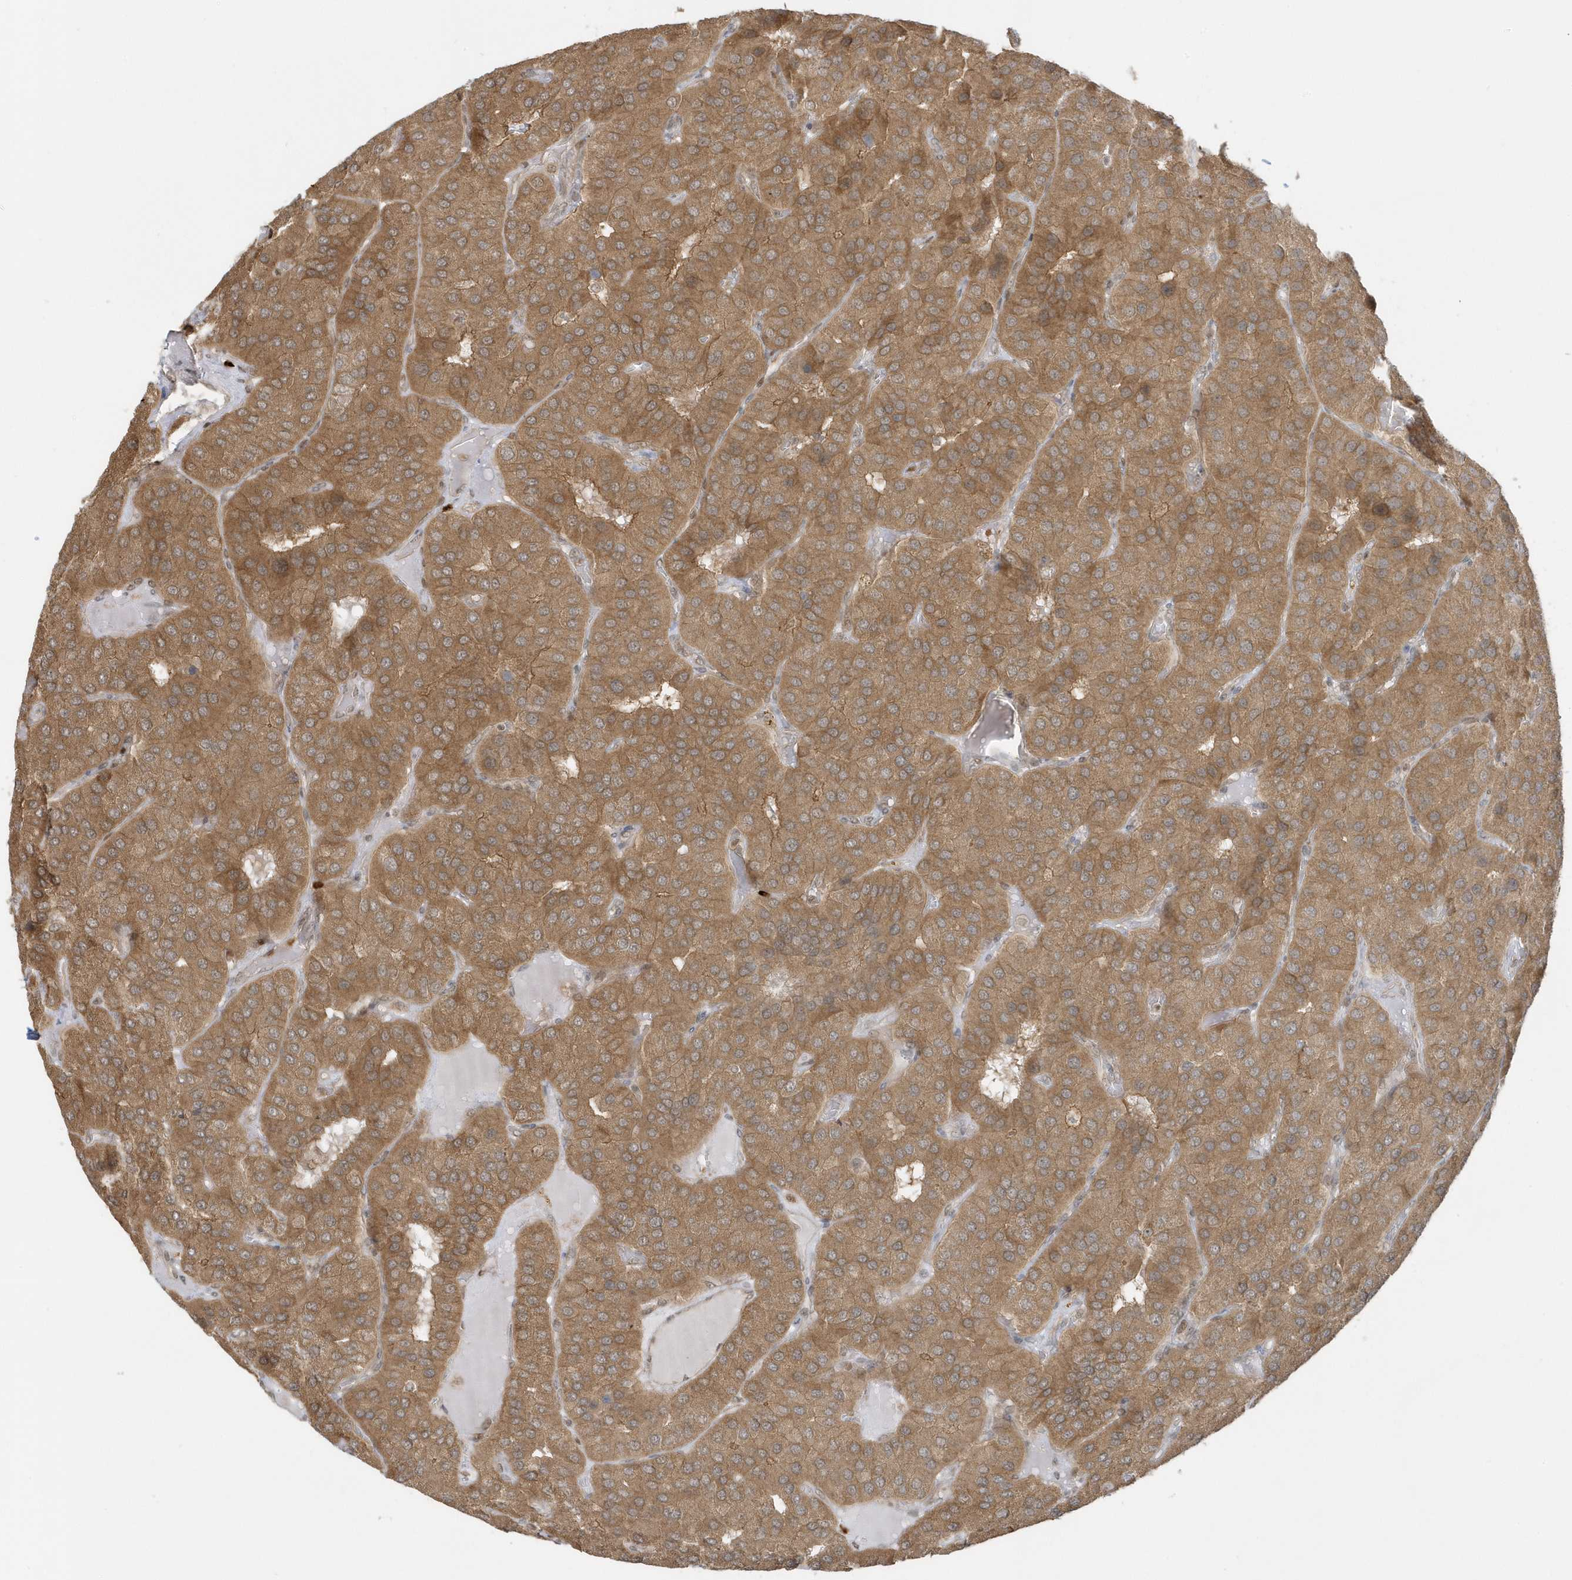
{"staining": {"intensity": "moderate", "quantity": ">75%", "location": "cytoplasmic/membranous"}, "tissue": "parathyroid gland", "cell_type": "Glandular cells", "image_type": "normal", "snomed": [{"axis": "morphology", "description": "Normal tissue, NOS"}, {"axis": "morphology", "description": "Adenoma, NOS"}, {"axis": "topography", "description": "Parathyroid gland"}], "caption": "Parathyroid gland stained with DAB (3,3'-diaminobenzidine) immunohistochemistry displays medium levels of moderate cytoplasmic/membranous expression in approximately >75% of glandular cells. (DAB IHC, brown staining for protein, blue staining for nuclei).", "gene": "PPP1R7", "patient": {"sex": "female", "age": 86}}